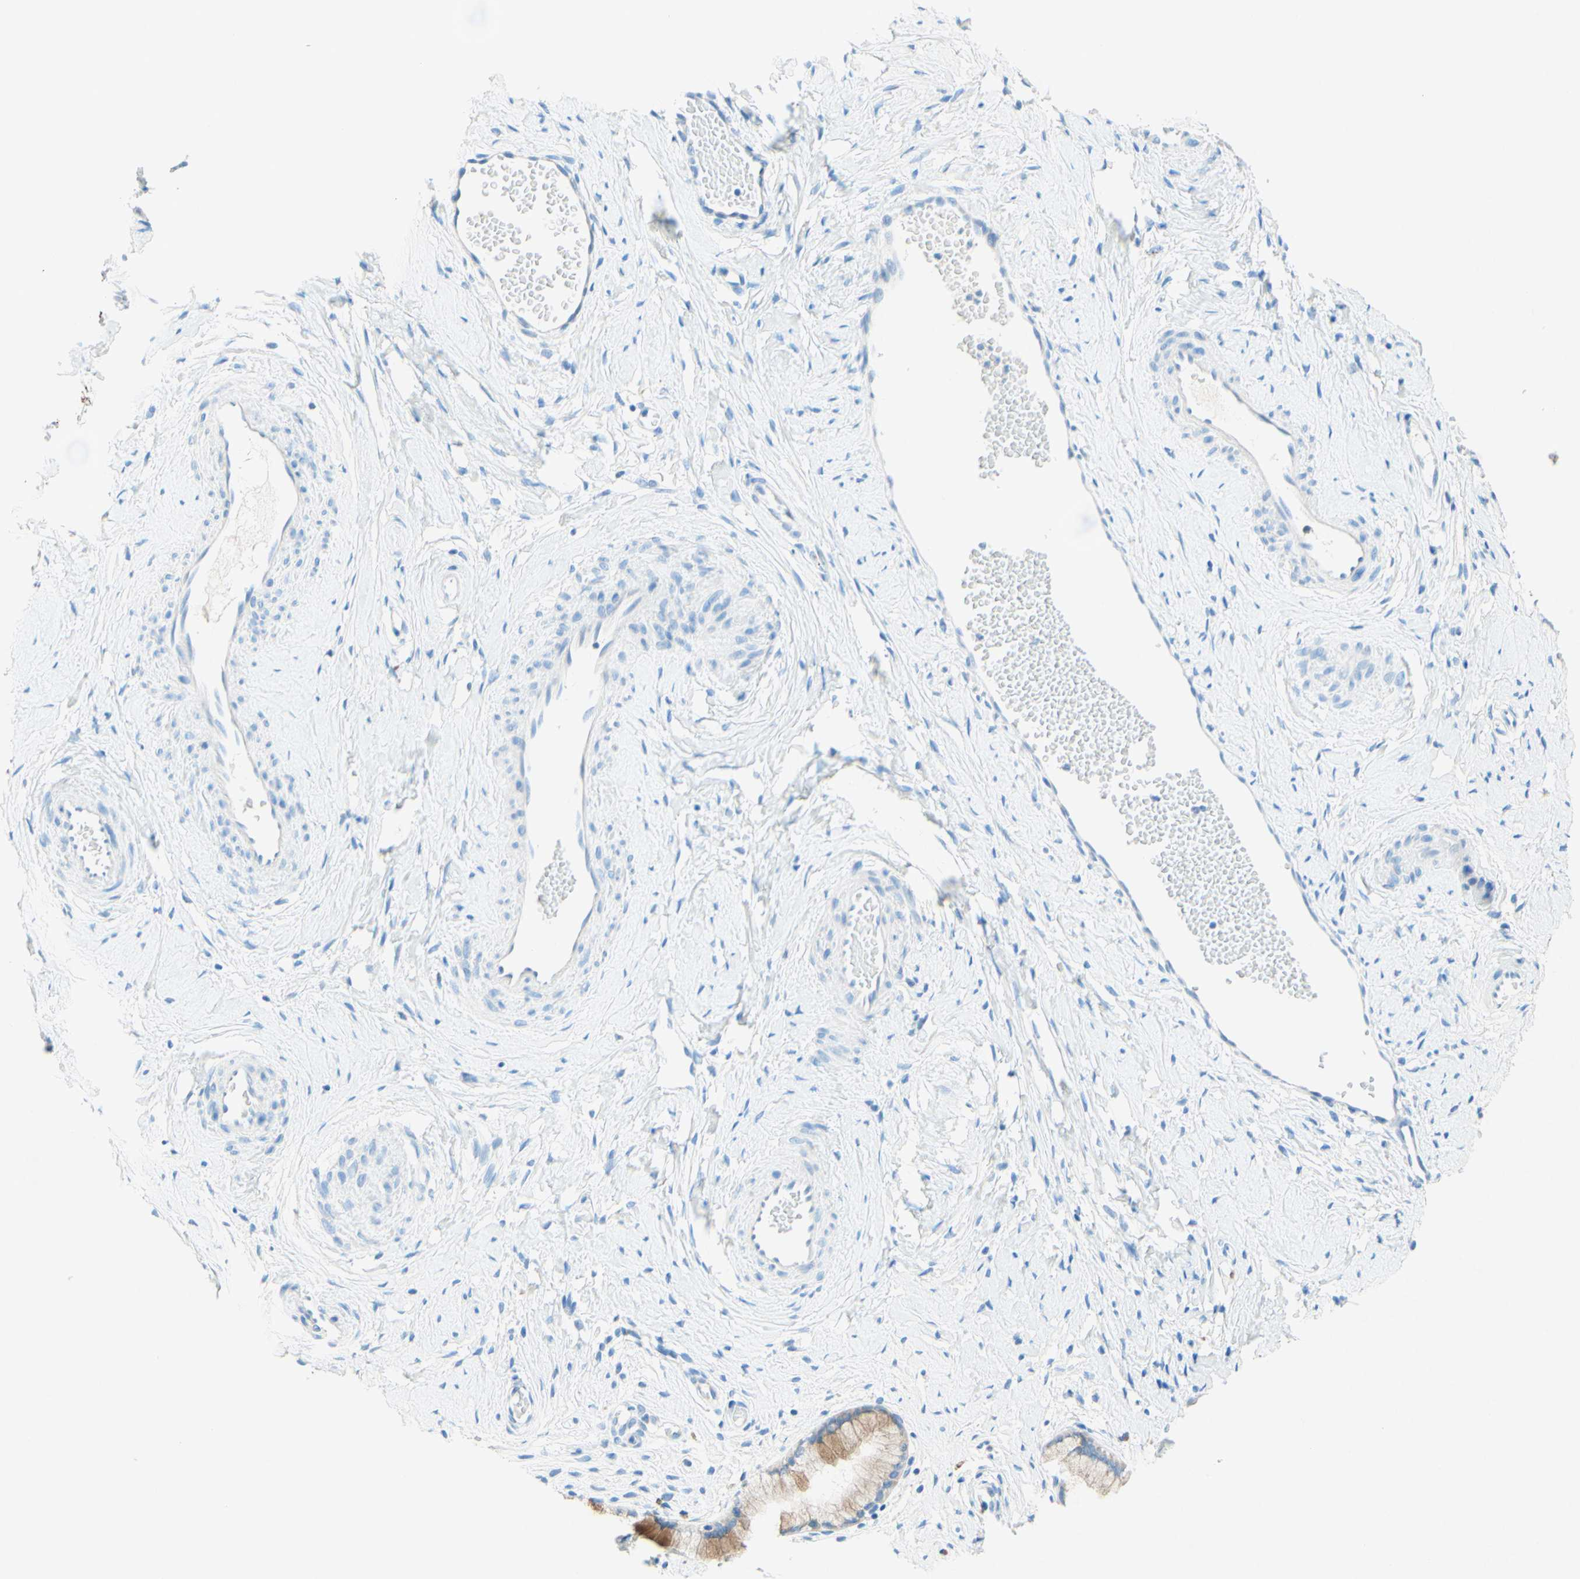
{"staining": {"intensity": "weak", "quantity": ">75%", "location": "cytoplasmic/membranous"}, "tissue": "cervix", "cell_type": "Glandular cells", "image_type": "normal", "snomed": [{"axis": "morphology", "description": "Normal tissue, NOS"}, {"axis": "topography", "description": "Cervix"}], "caption": "Cervix stained with DAB (3,3'-diaminobenzidine) immunohistochemistry displays low levels of weak cytoplasmic/membranous expression in approximately >75% of glandular cells.", "gene": "SLC46A1", "patient": {"sex": "female", "age": 65}}